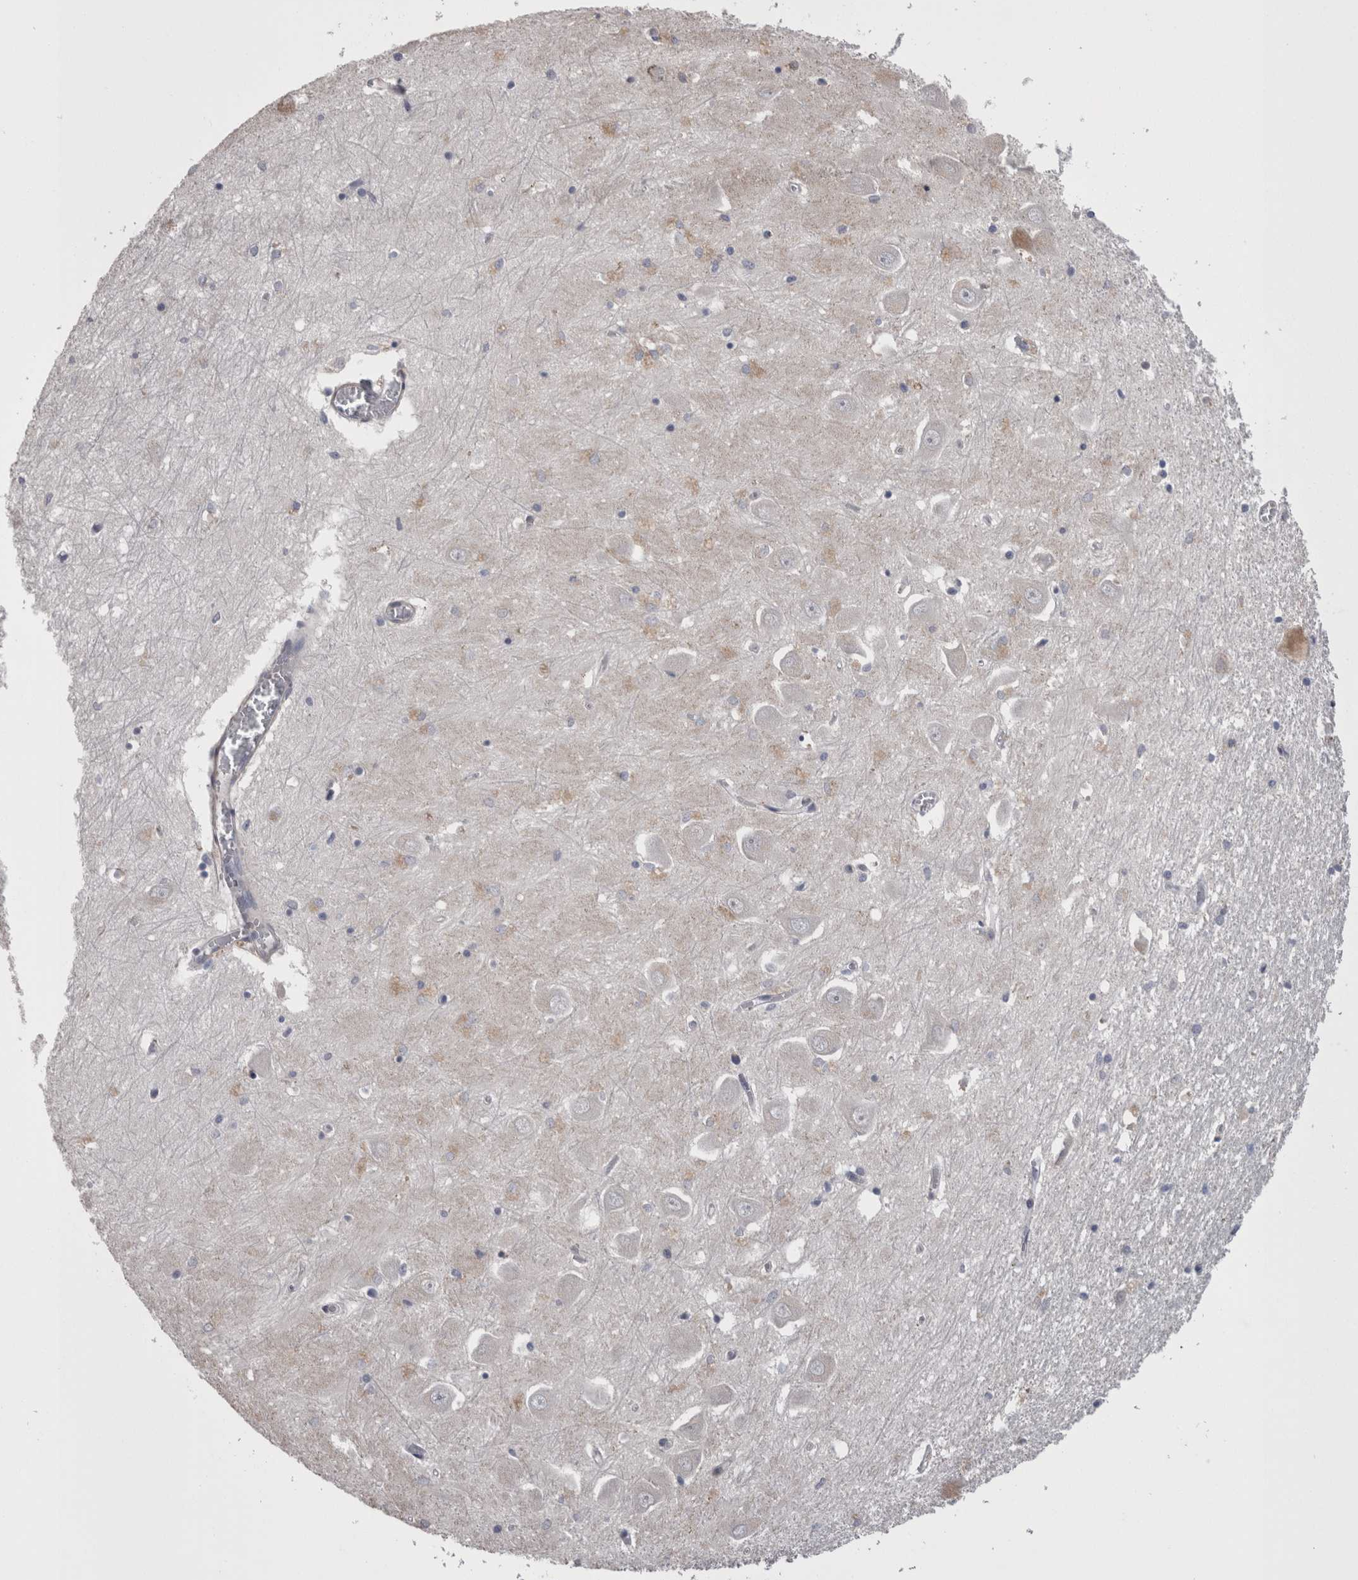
{"staining": {"intensity": "weak", "quantity": "<25%", "location": "cytoplasmic/membranous"}, "tissue": "hippocampus", "cell_type": "Glial cells", "image_type": "normal", "snomed": [{"axis": "morphology", "description": "Normal tissue, NOS"}, {"axis": "topography", "description": "Hippocampus"}], "caption": "Hippocampus stained for a protein using immunohistochemistry (IHC) exhibits no expression glial cells.", "gene": "STC1", "patient": {"sex": "male", "age": 70}}